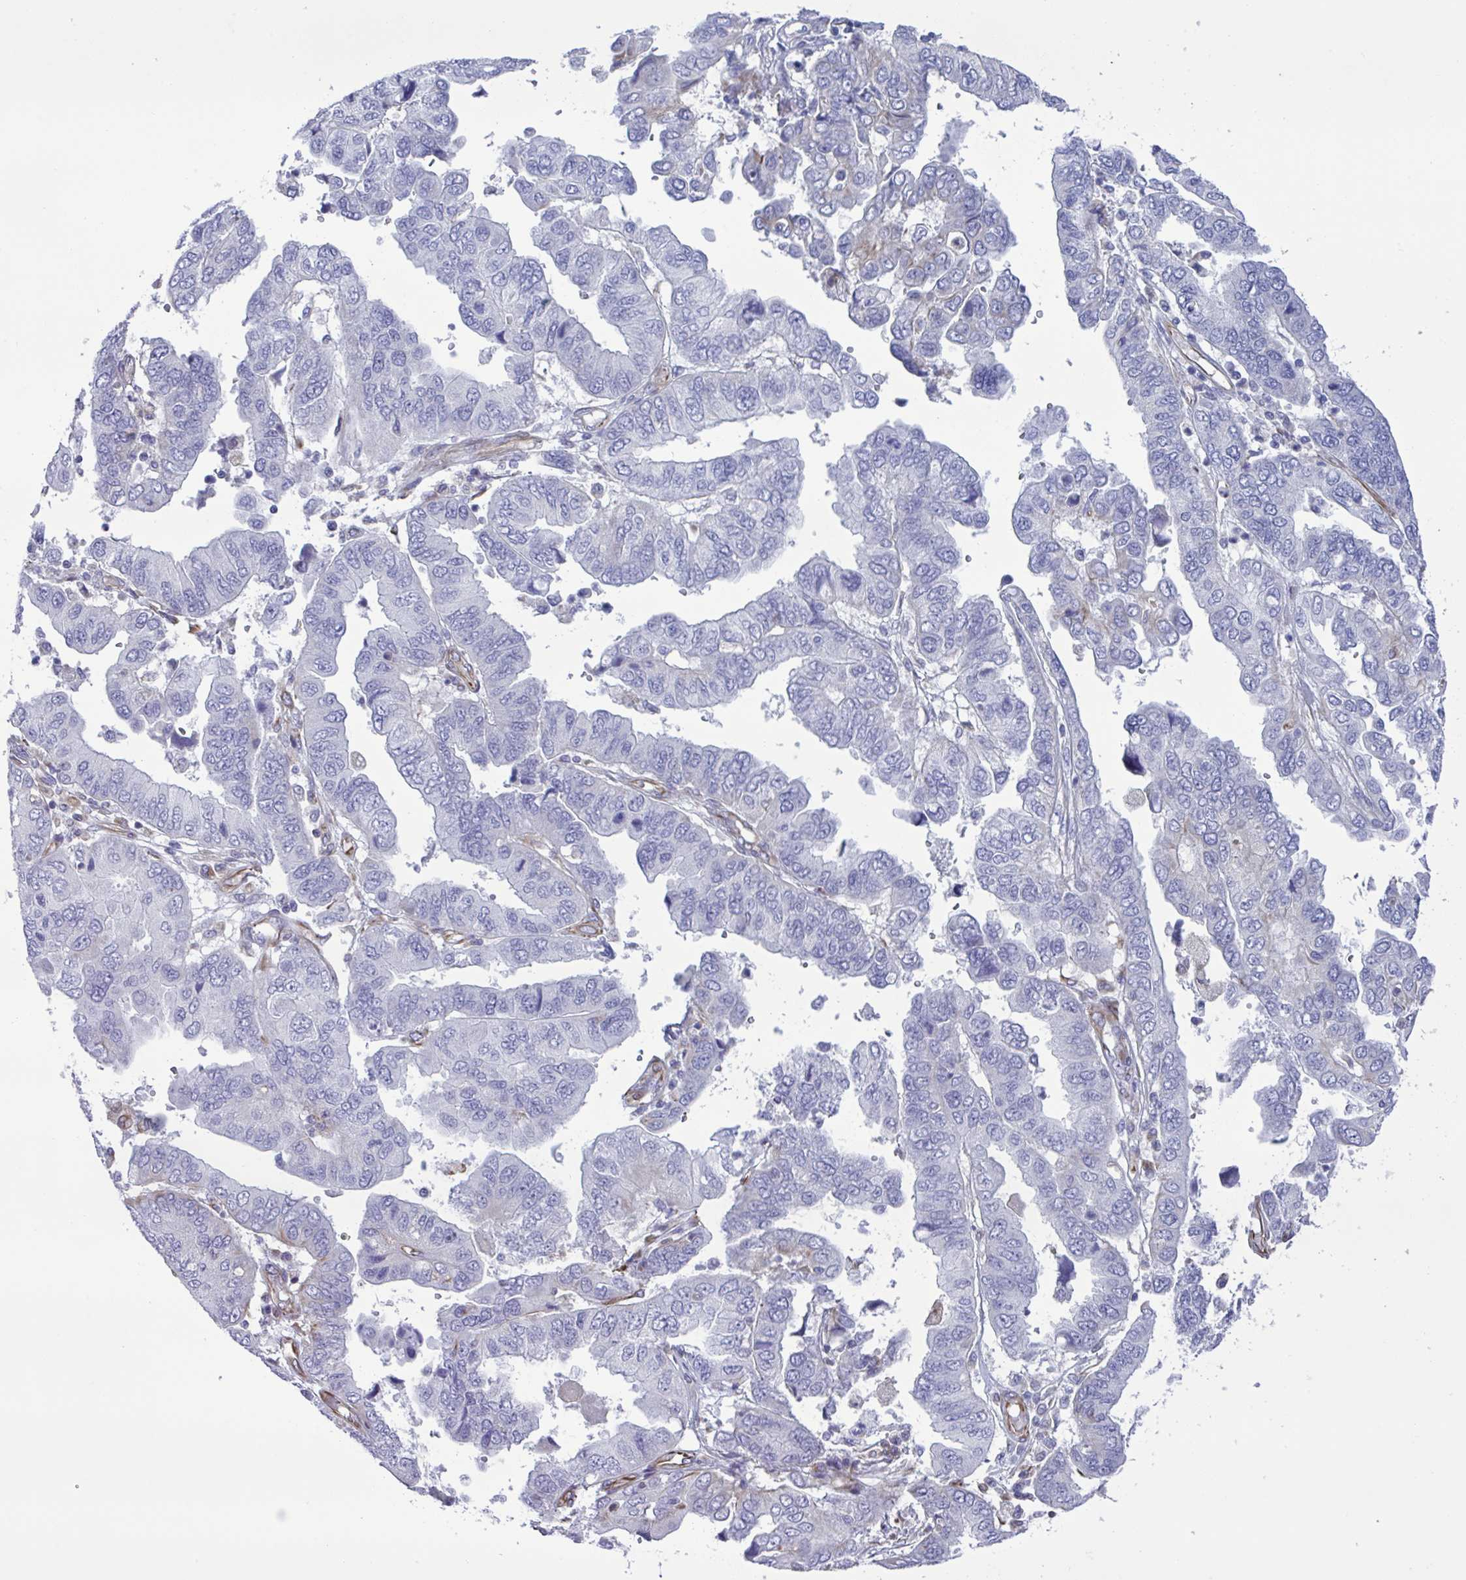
{"staining": {"intensity": "negative", "quantity": "none", "location": "none"}, "tissue": "ovarian cancer", "cell_type": "Tumor cells", "image_type": "cancer", "snomed": [{"axis": "morphology", "description": "Cystadenocarcinoma, serous, NOS"}, {"axis": "topography", "description": "Ovary"}], "caption": "Immunohistochemistry of human ovarian cancer exhibits no staining in tumor cells.", "gene": "TMEM86B", "patient": {"sex": "female", "age": 79}}